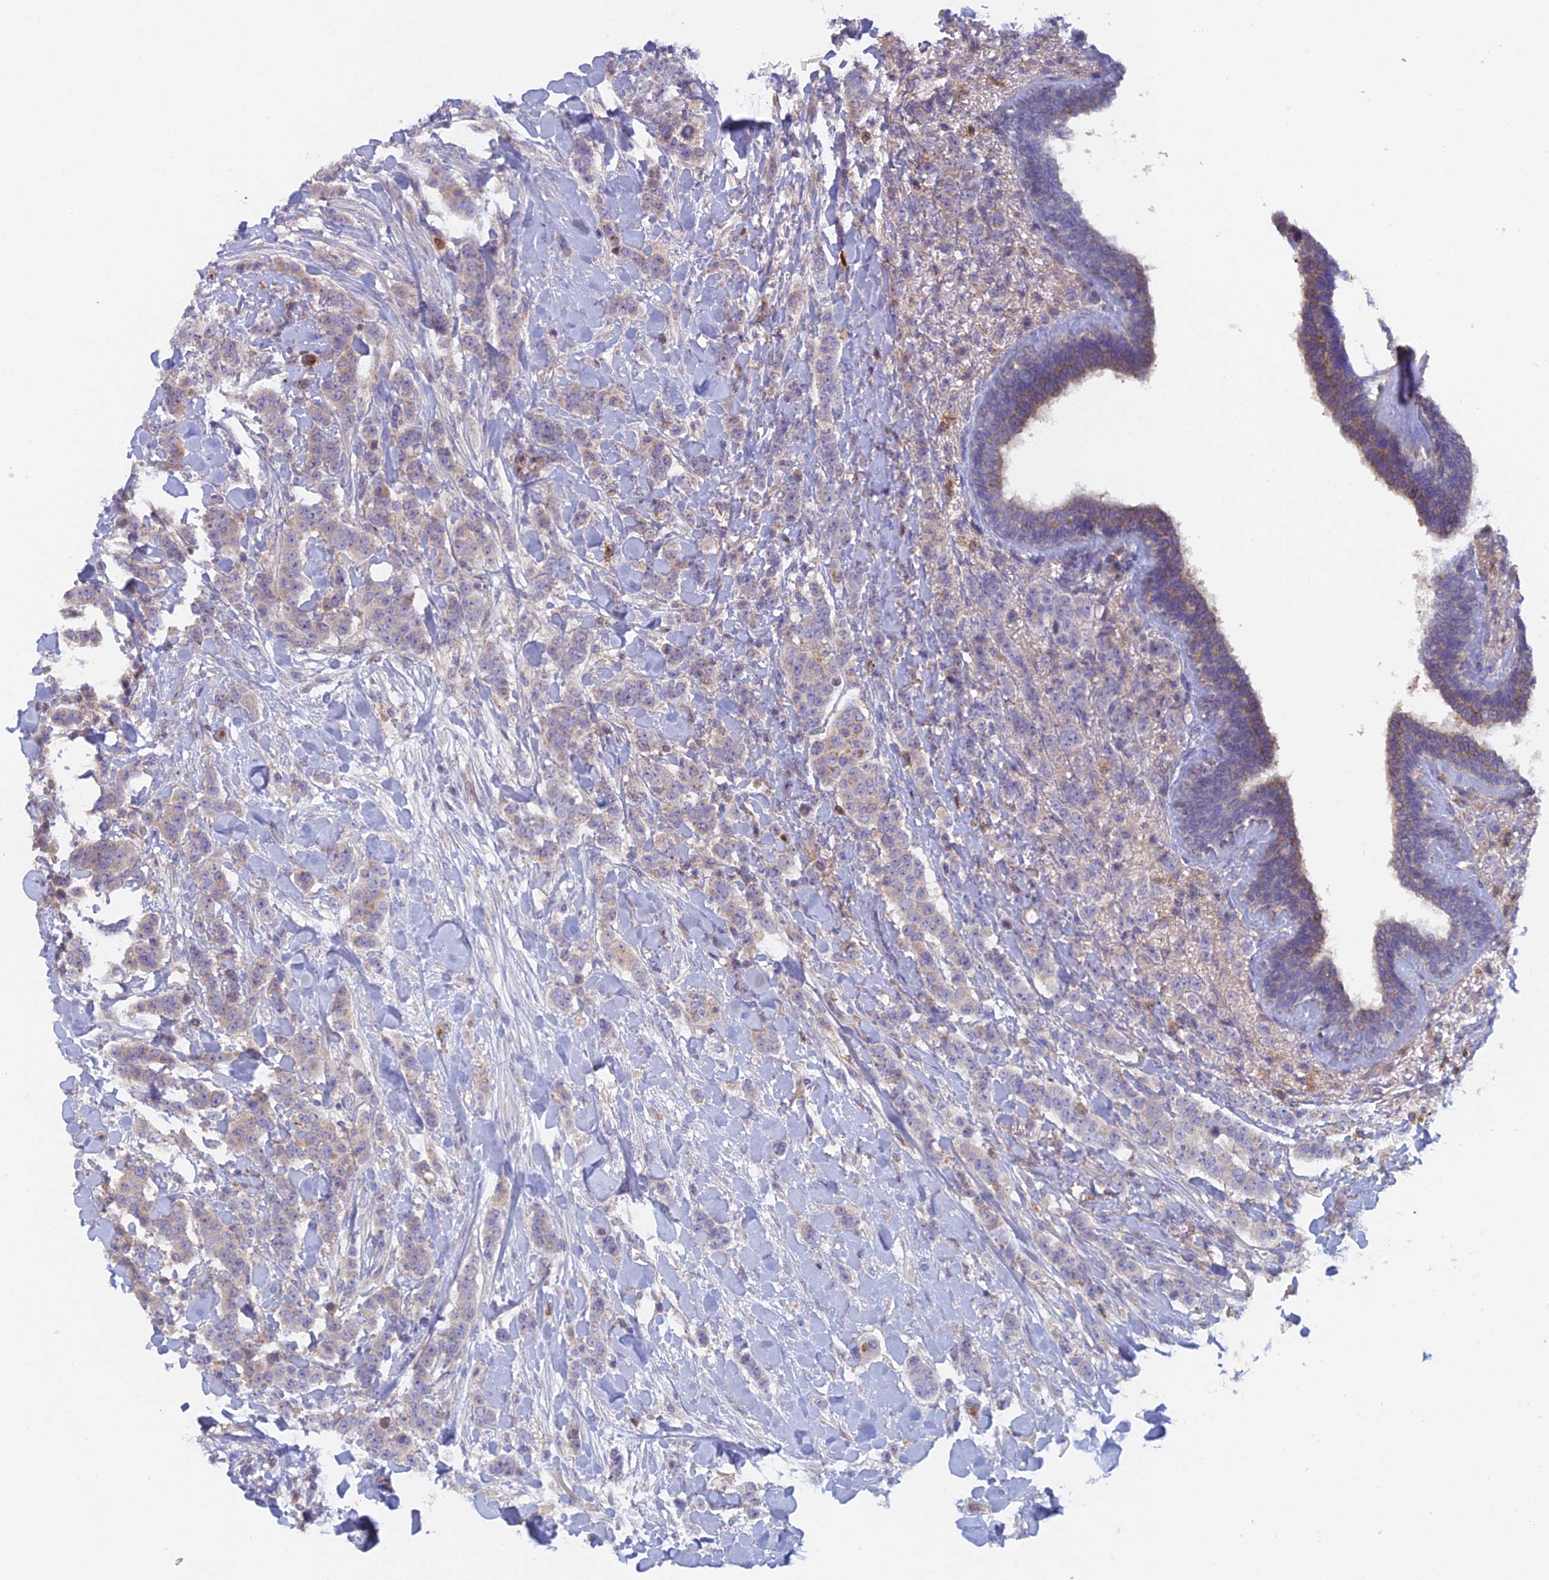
{"staining": {"intensity": "weak", "quantity": "<25%", "location": "cytoplasmic/membranous"}, "tissue": "breast cancer", "cell_type": "Tumor cells", "image_type": "cancer", "snomed": [{"axis": "morphology", "description": "Duct carcinoma"}, {"axis": "topography", "description": "Breast"}], "caption": "Immunohistochemical staining of human breast cancer demonstrates no significant expression in tumor cells.", "gene": "IFTAP", "patient": {"sex": "female", "age": 40}}